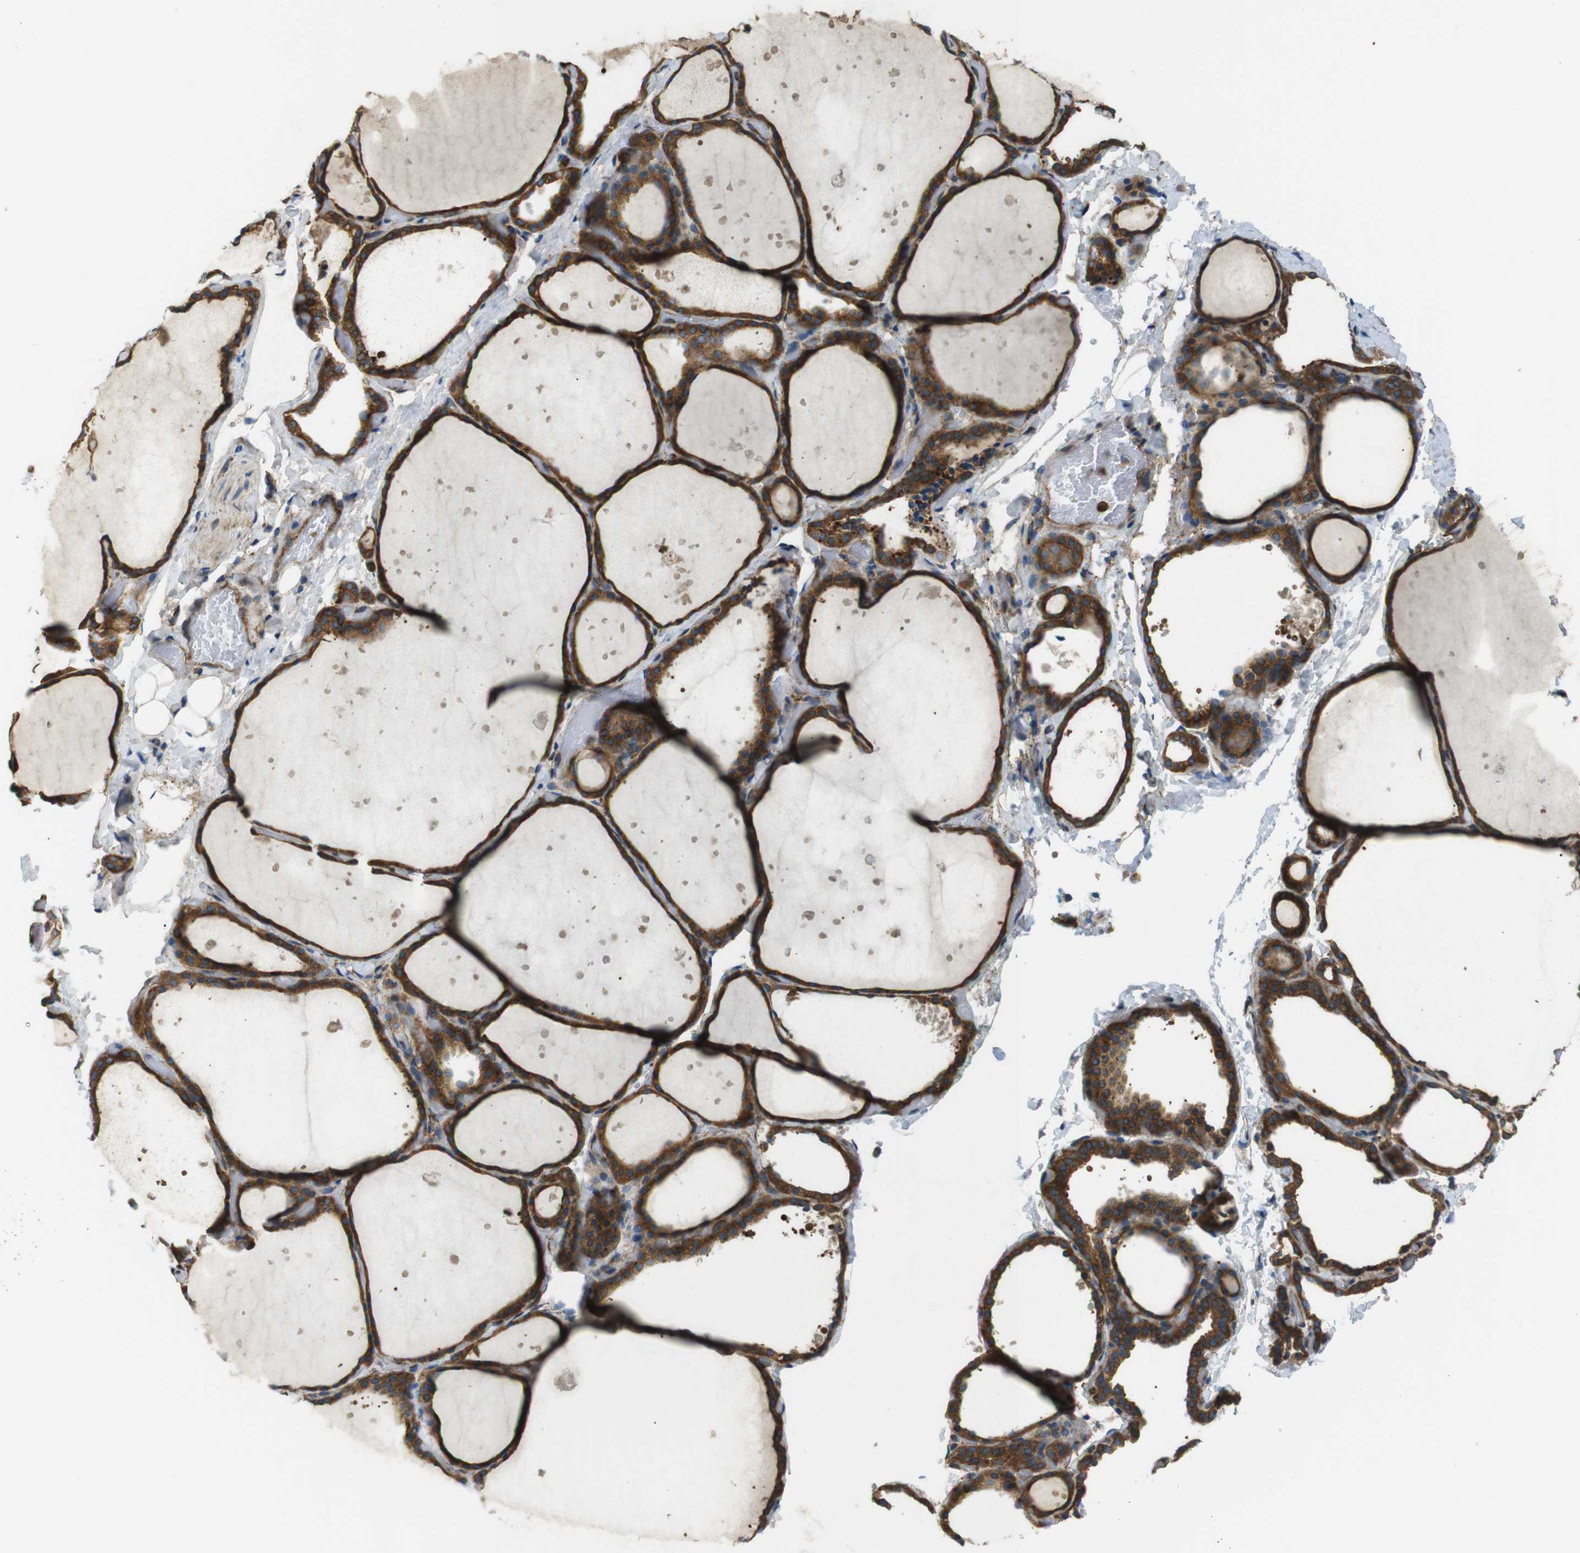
{"staining": {"intensity": "strong", "quantity": ">75%", "location": "cytoplasmic/membranous"}, "tissue": "thyroid gland", "cell_type": "Glandular cells", "image_type": "normal", "snomed": [{"axis": "morphology", "description": "Normal tissue, NOS"}, {"axis": "topography", "description": "Thyroid gland"}], "caption": "This is a photomicrograph of IHC staining of unremarkable thyroid gland, which shows strong staining in the cytoplasmic/membranous of glandular cells.", "gene": "TSC1", "patient": {"sex": "female", "age": 44}}